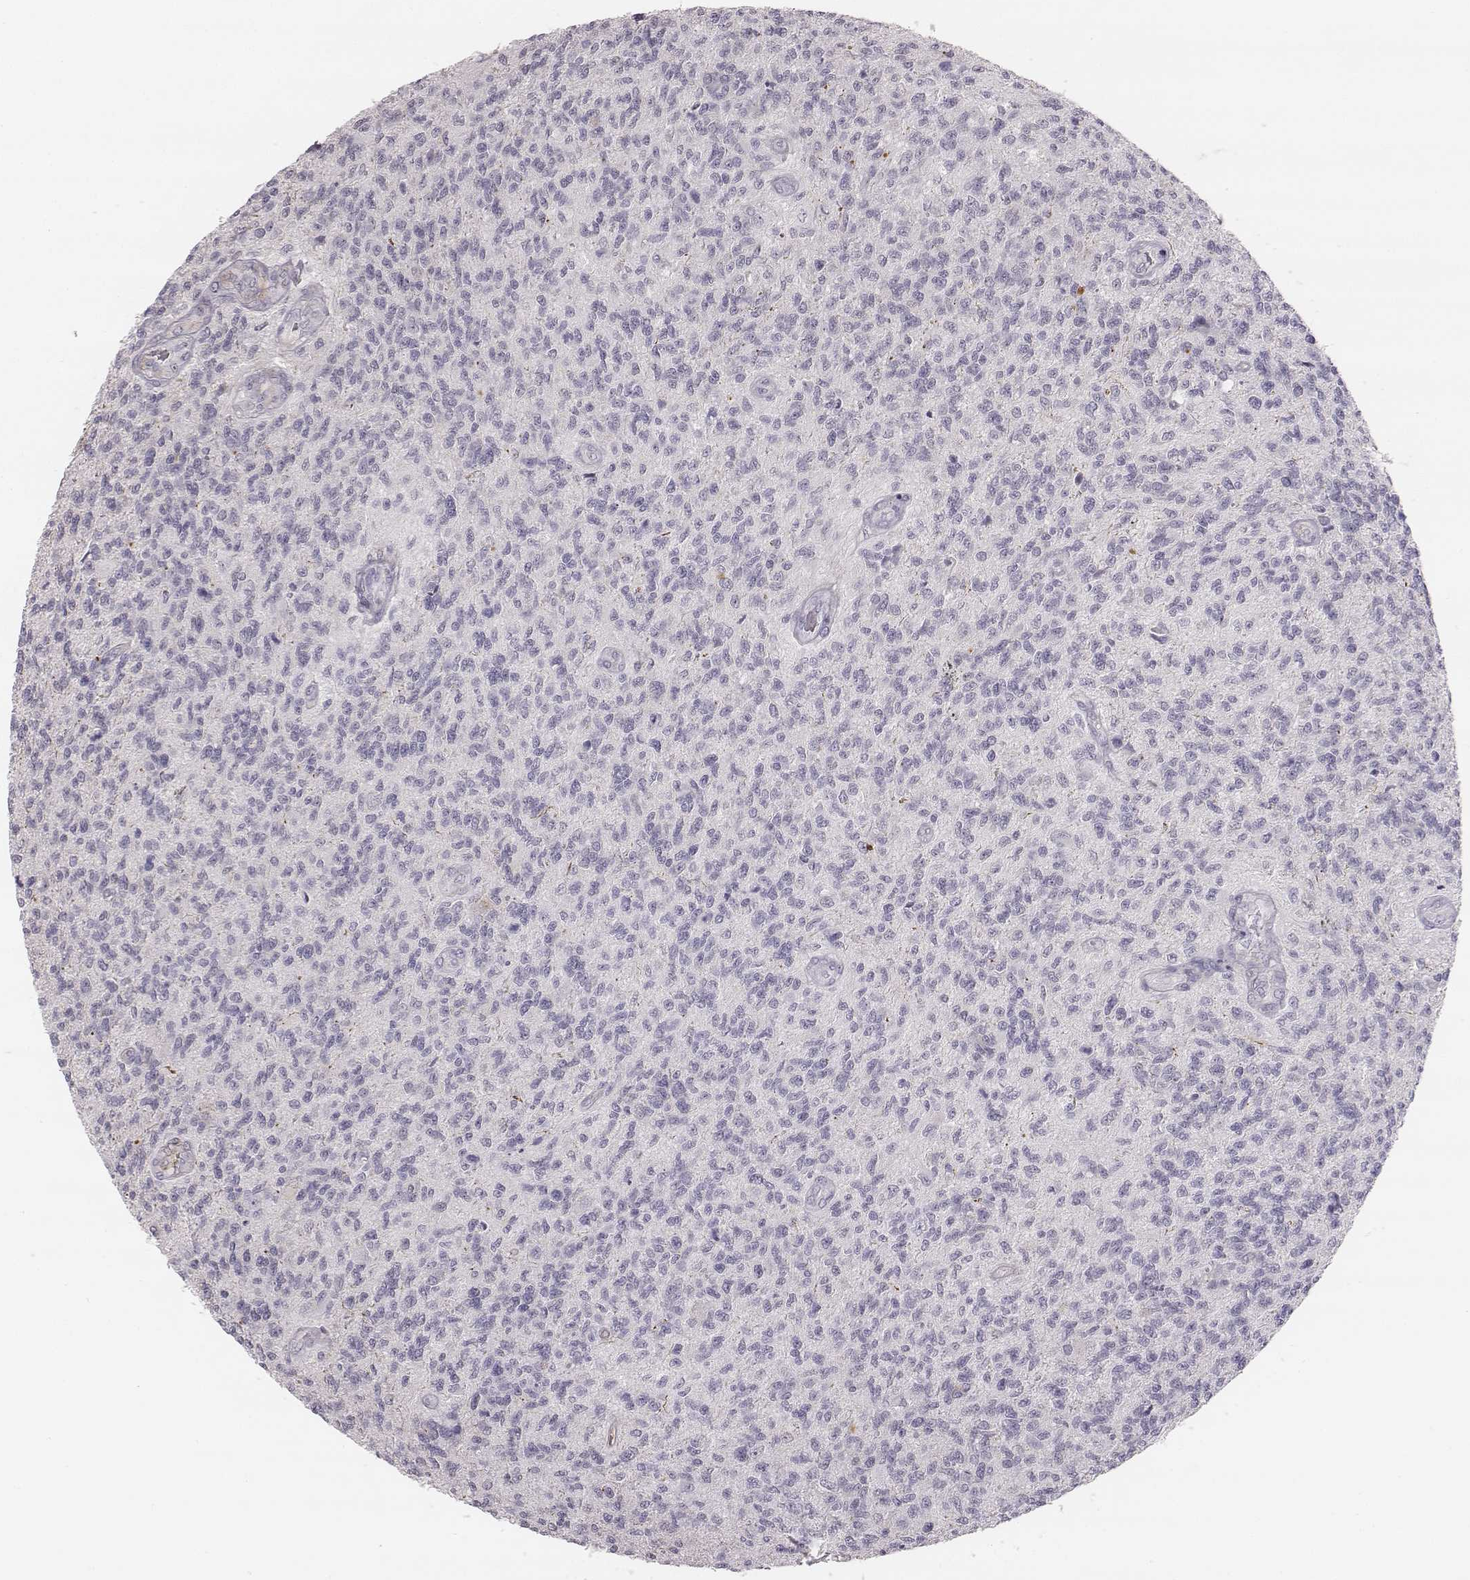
{"staining": {"intensity": "negative", "quantity": "none", "location": "none"}, "tissue": "glioma", "cell_type": "Tumor cells", "image_type": "cancer", "snomed": [{"axis": "morphology", "description": "Glioma, malignant, High grade"}, {"axis": "topography", "description": "Brain"}], "caption": "An immunohistochemistry photomicrograph of high-grade glioma (malignant) is shown. There is no staining in tumor cells of high-grade glioma (malignant). Brightfield microscopy of IHC stained with DAB (brown) and hematoxylin (blue), captured at high magnification.", "gene": "KCNJ12", "patient": {"sex": "male", "age": 56}}